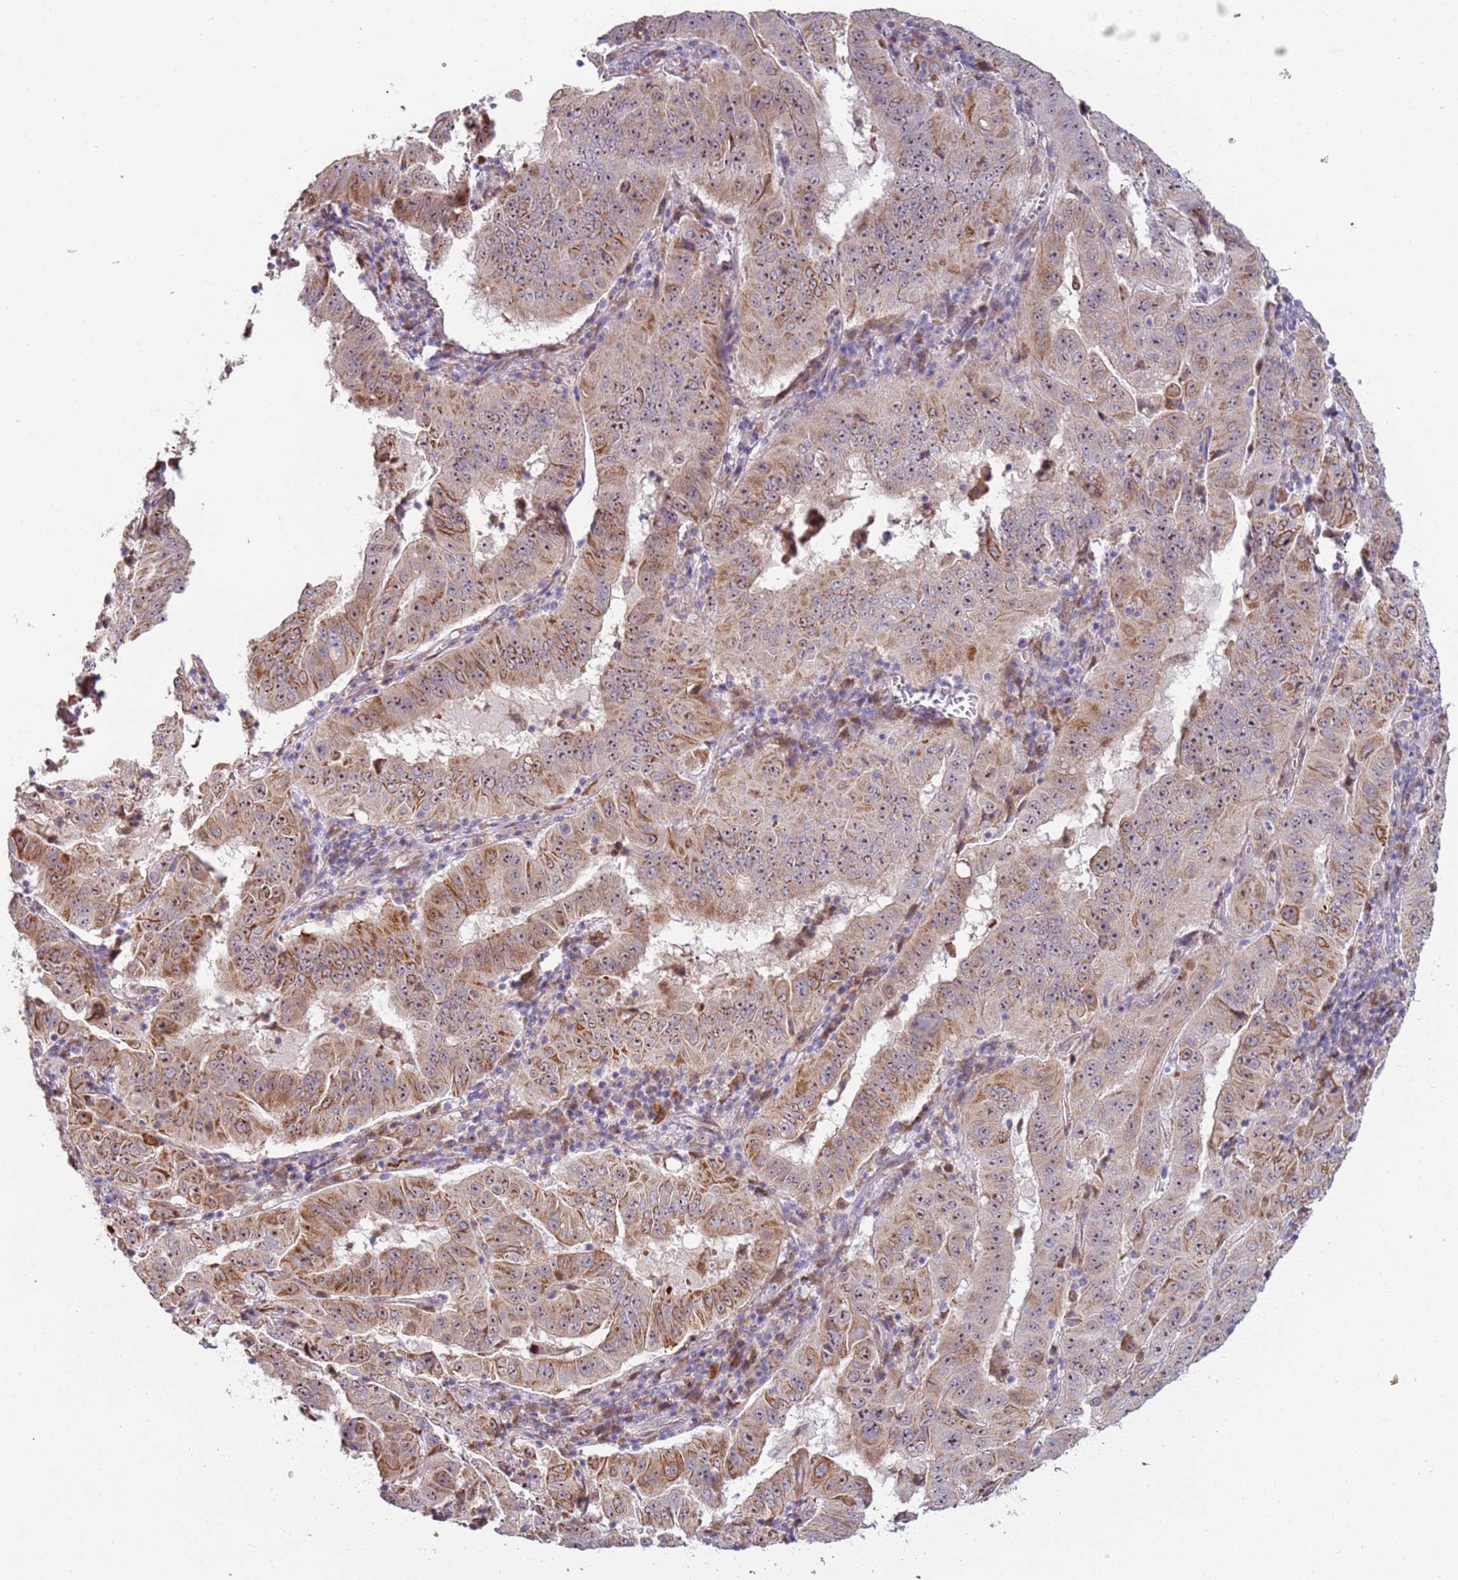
{"staining": {"intensity": "moderate", "quantity": ">75%", "location": "cytoplasmic/membranous,nuclear"}, "tissue": "pancreatic cancer", "cell_type": "Tumor cells", "image_type": "cancer", "snomed": [{"axis": "morphology", "description": "Adenocarcinoma, NOS"}, {"axis": "topography", "description": "Pancreas"}], "caption": "Pancreatic adenocarcinoma tissue exhibits moderate cytoplasmic/membranous and nuclear staining in about >75% of tumor cells", "gene": "UCMA", "patient": {"sex": "male", "age": 63}}